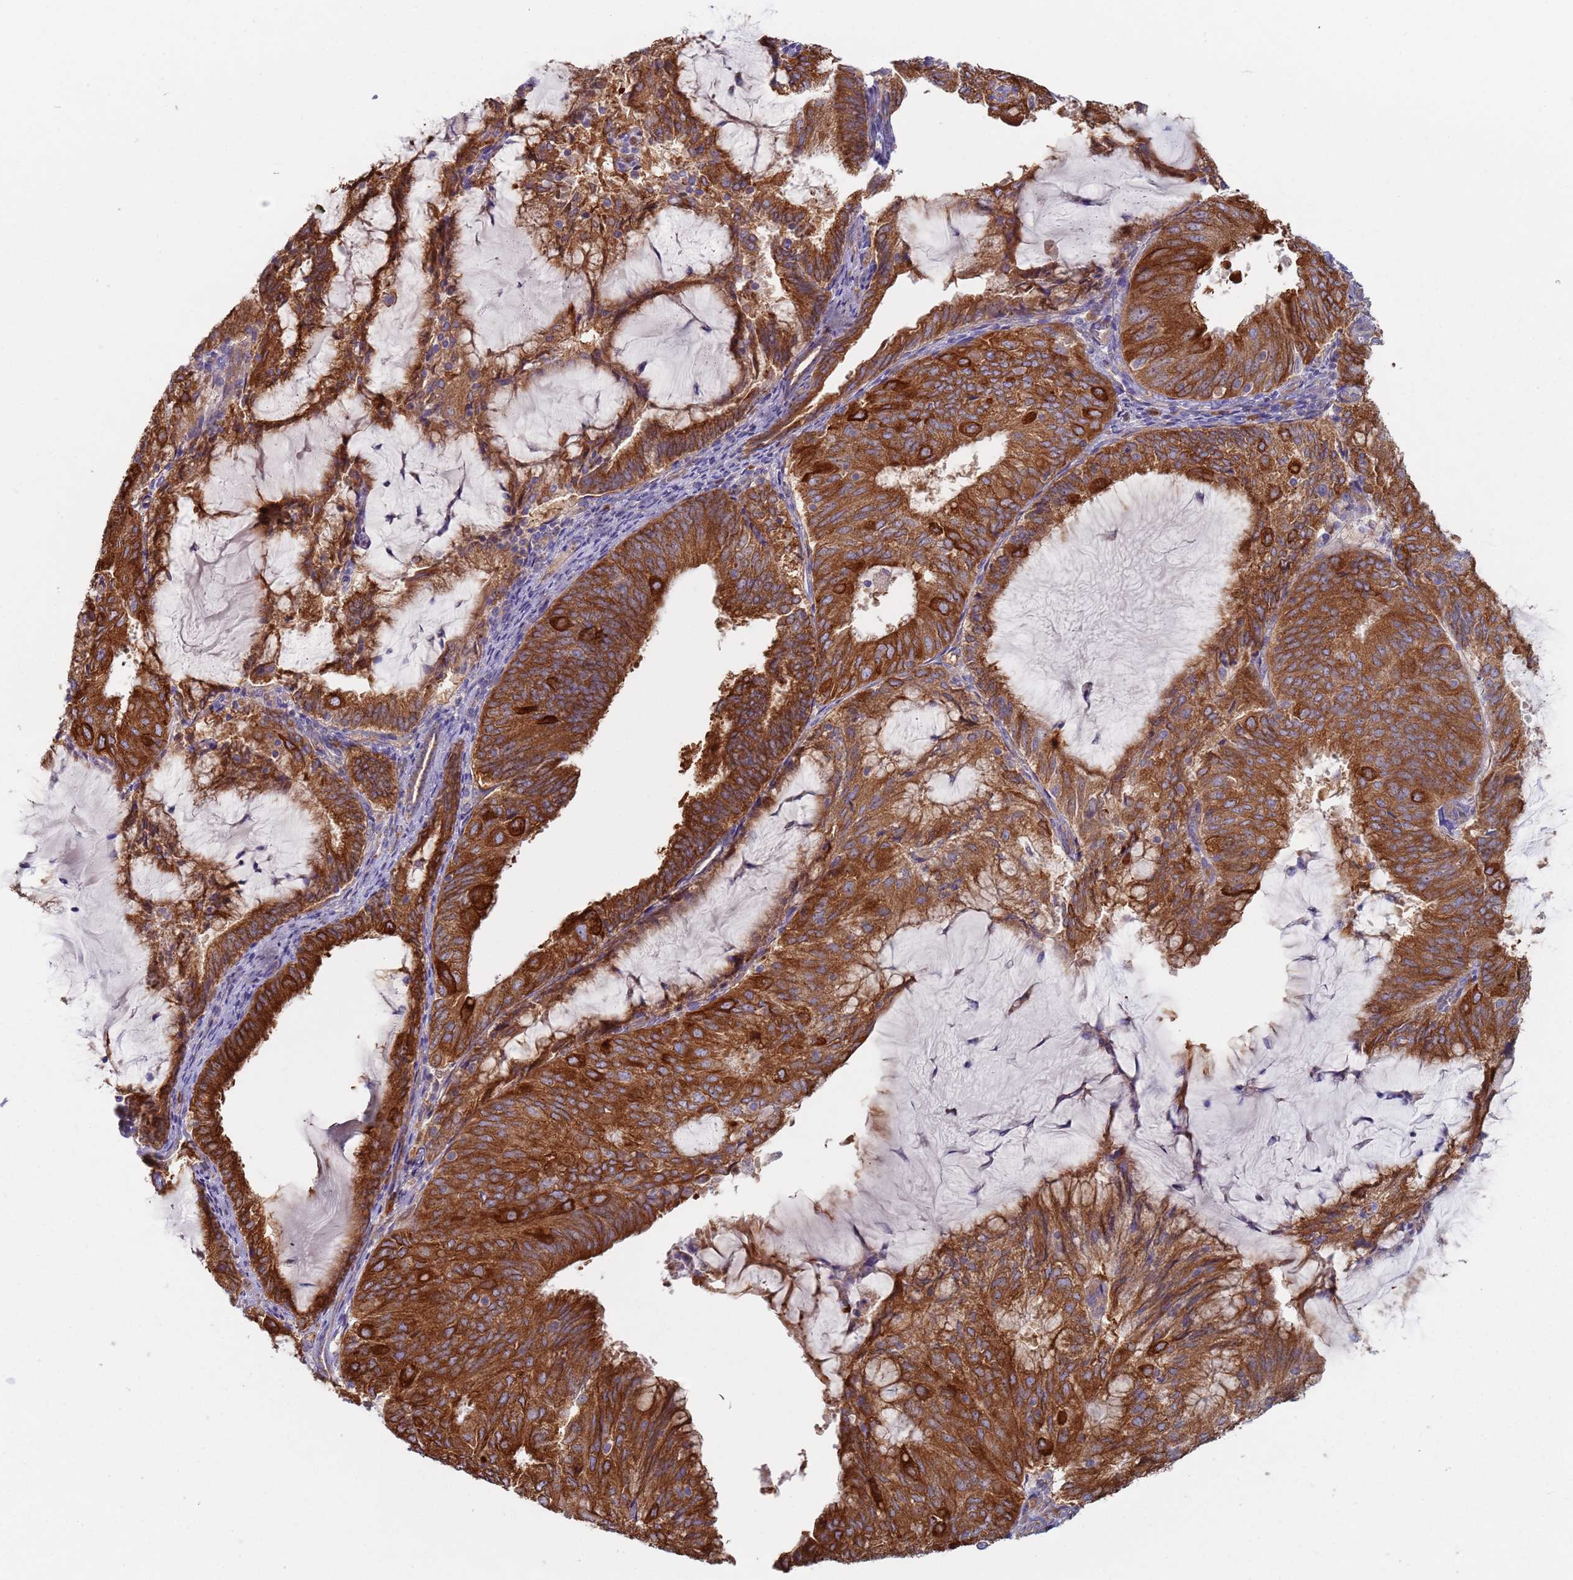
{"staining": {"intensity": "strong", "quantity": ">75%", "location": "cytoplasmic/membranous"}, "tissue": "endometrial cancer", "cell_type": "Tumor cells", "image_type": "cancer", "snomed": [{"axis": "morphology", "description": "Adenocarcinoma, NOS"}, {"axis": "topography", "description": "Endometrium"}], "caption": "Immunohistochemistry (IHC) staining of adenocarcinoma (endometrial), which shows high levels of strong cytoplasmic/membranous staining in about >75% of tumor cells indicating strong cytoplasmic/membranous protein positivity. The staining was performed using DAB (brown) for protein detection and nuclei were counterstained in hematoxylin (blue).", "gene": "ZNF844", "patient": {"sex": "female", "age": 81}}